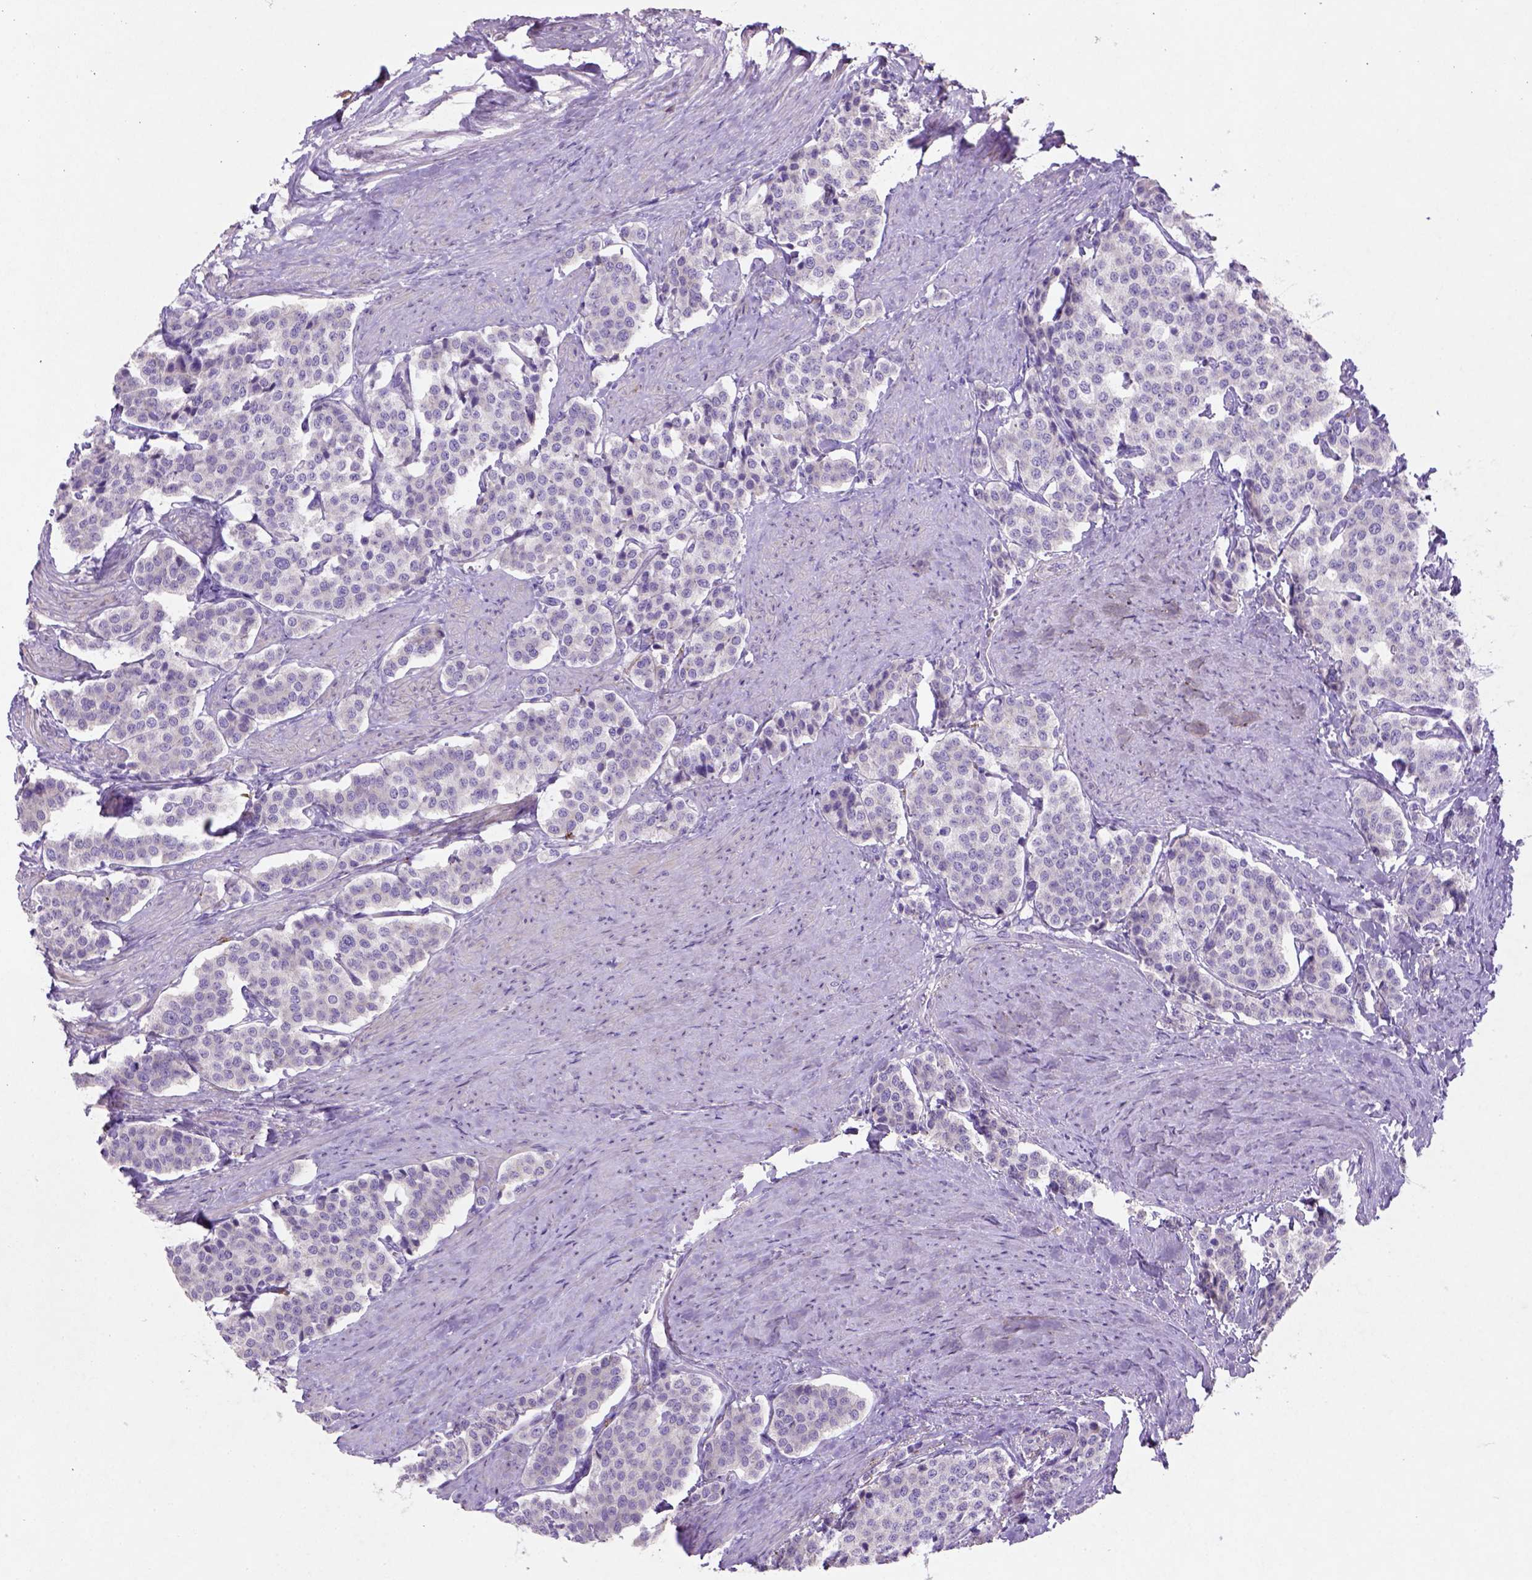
{"staining": {"intensity": "negative", "quantity": "none", "location": "none"}, "tissue": "carcinoid", "cell_type": "Tumor cells", "image_type": "cancer", "snomed": [{"axis": "morphology", "description": "Carcinoid, malignant, NOS"}, {"axis": "topography", "description": "Small intestine"}], "caption": "A high-resolution micrograph shows IHC staining of carcinoid, which displays no significant expression in tumor cells.", "gene": "NUDT2", "patient": {"sex": "female", "age": 58}}